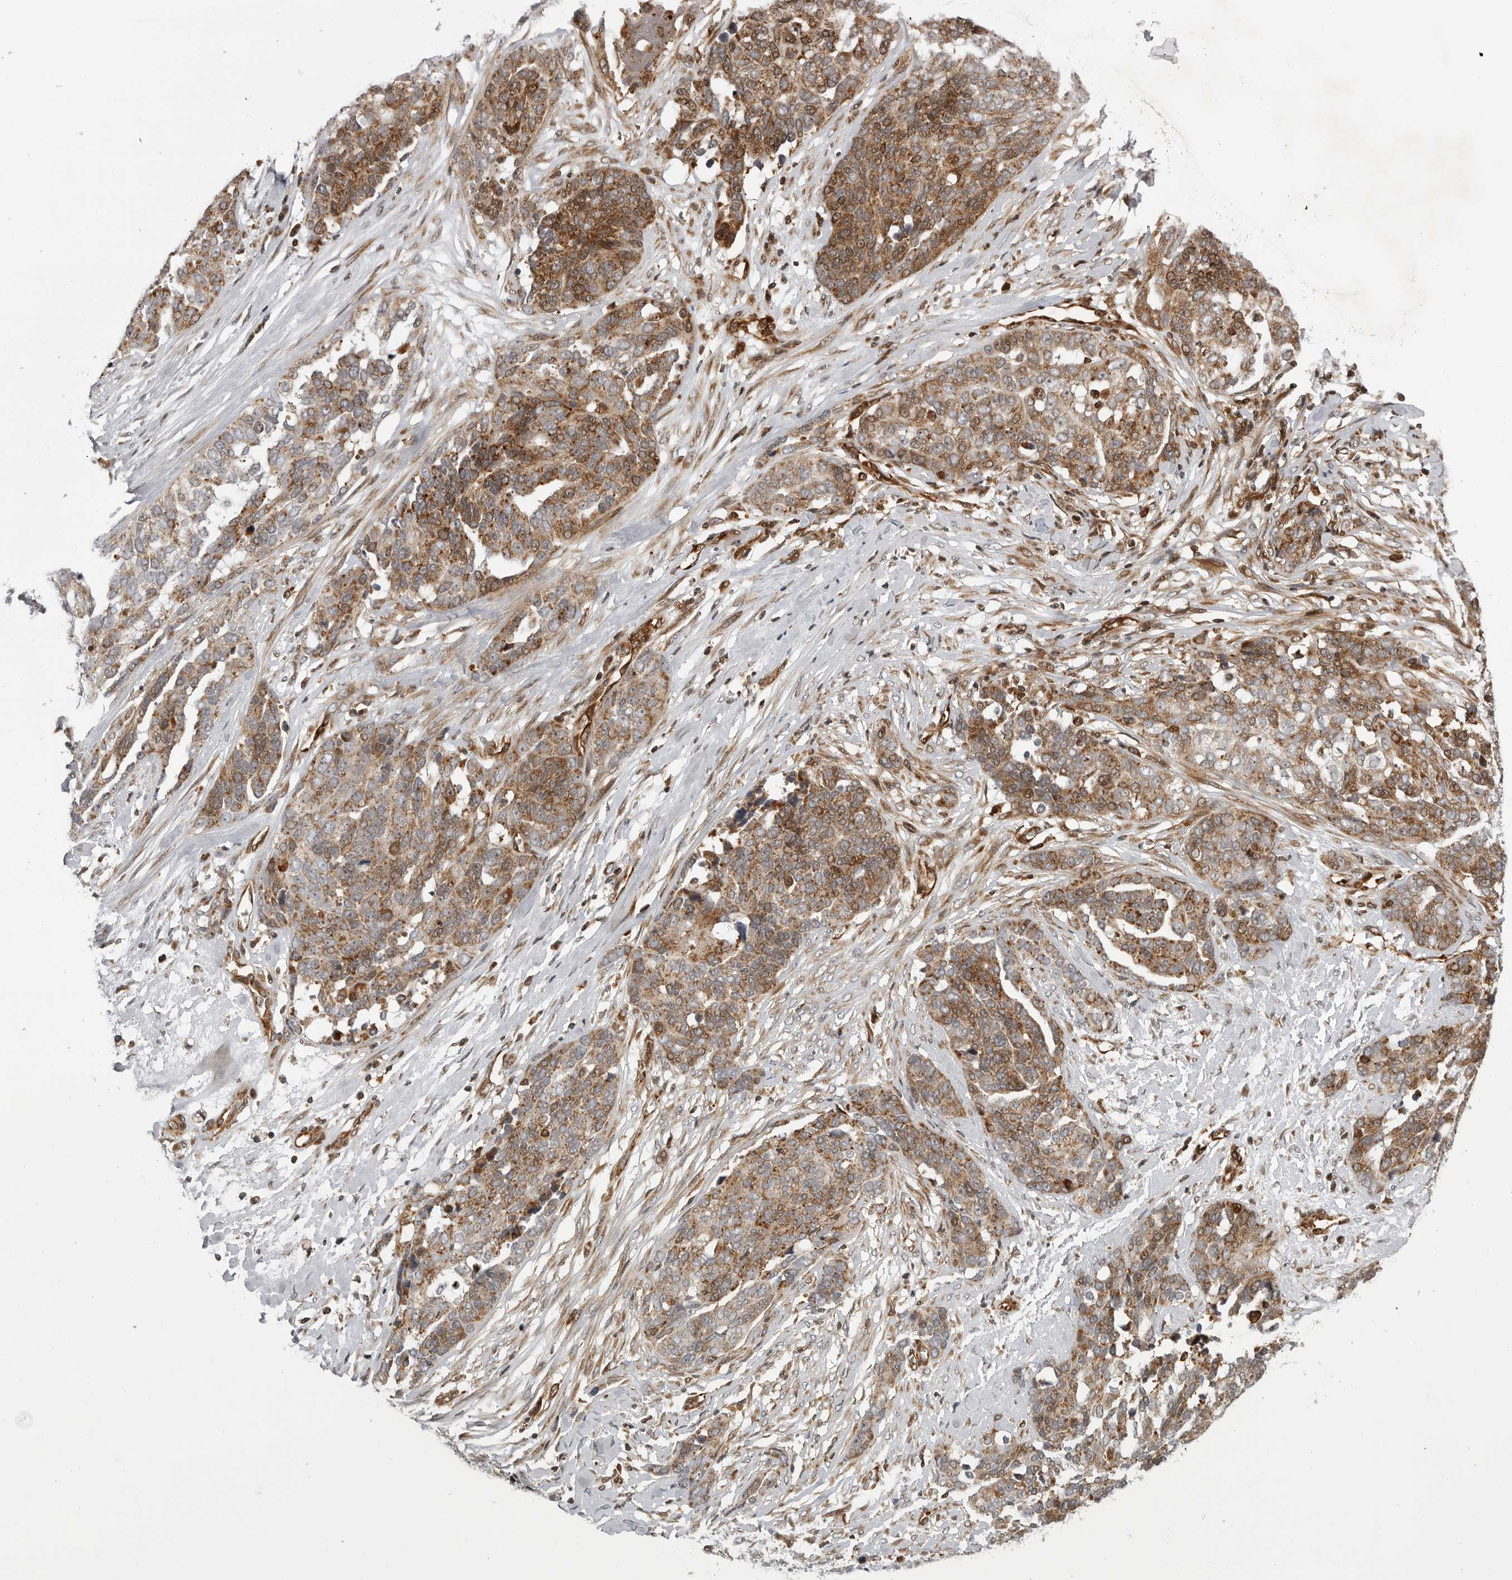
{"staining": {"intensity": "moderate", "quantity": ">75%", "location": "cytoplasmic/membranous"}, "tissue": "ovarian cancer", "cell_type": "Tumor cells", "image_type": "cancer", "snomed": [{"axis": "morphology", "description": "Cystadenocarcinoma, serous, NOS"}, {"axis": "topography", "description": "Ovary"}], "caption": "The immunohistochemical stain labels moderate cytoplasmic/membranous positivity in tumor cells of ovarian cancer (serous cystadenocarcinoma) tissue. The protein is shown in brown color, while the nuclei are stained blue.", "gene": "ABL1", "patient": {"sex": "female", "age": 44}}